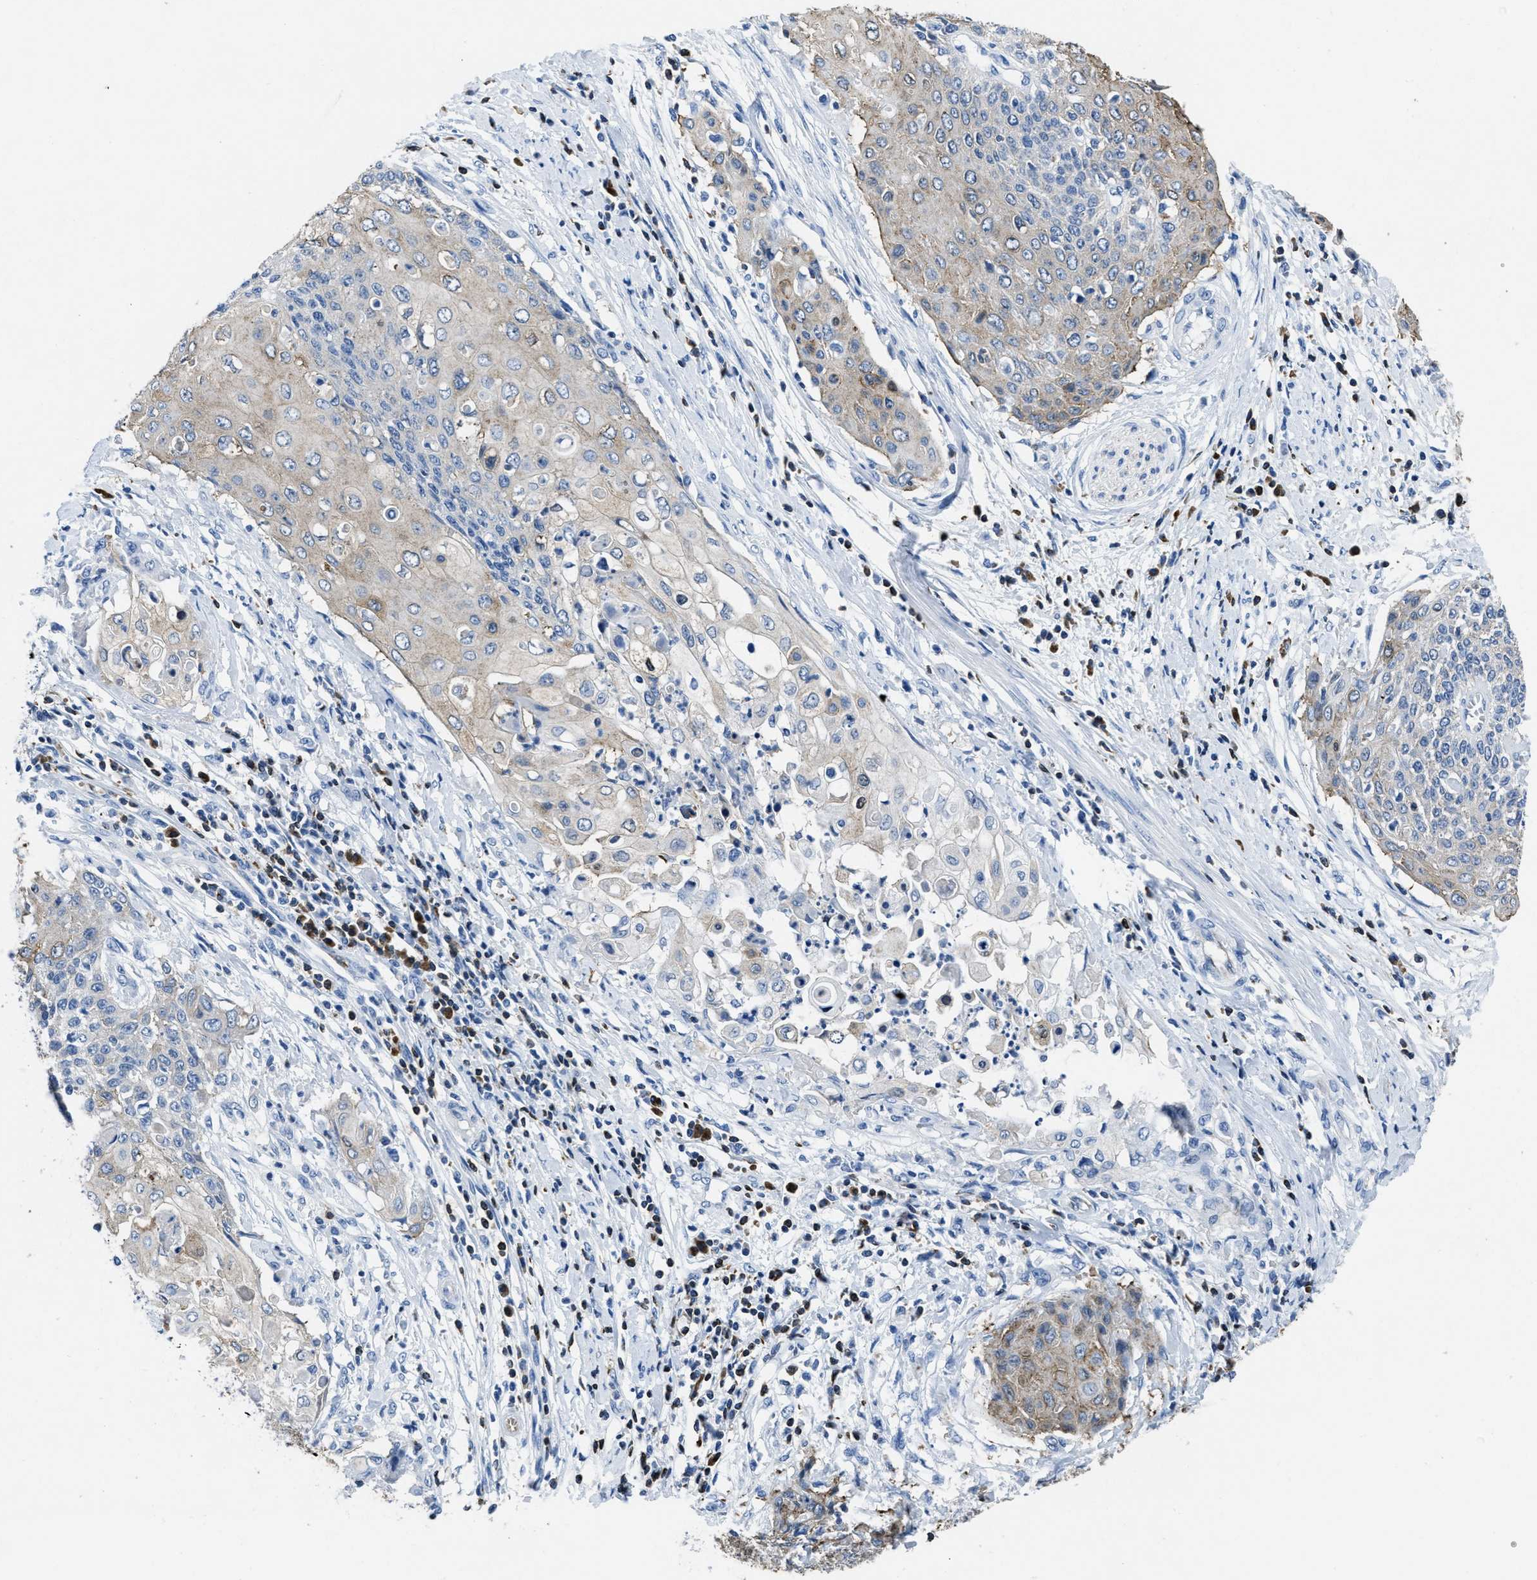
{"staining": {"intensity": "moderate", "quantity": "25%-75%", "location": "cytoplasmic/membranous"}, "tissue": "cervical cancer", "cell_type": "Tumor cells", "image_type": "cancer", "snomed": [{"axis": "morphology", "description": "Squamous cell carcinoma, NOS"}, {"axis": "topography", "description": "Cervix"}], "caption": "Immunohistochemistry micrograph of squamous cell carcinoma (cervical) stained for a protein (brown), which reveals medium levels of moderate cytoplasmic/membranous expression in approximately 25%-75% of tumor cells.", "gene": "ITGA3", "patient": {"sex": "female", "age": 39}}